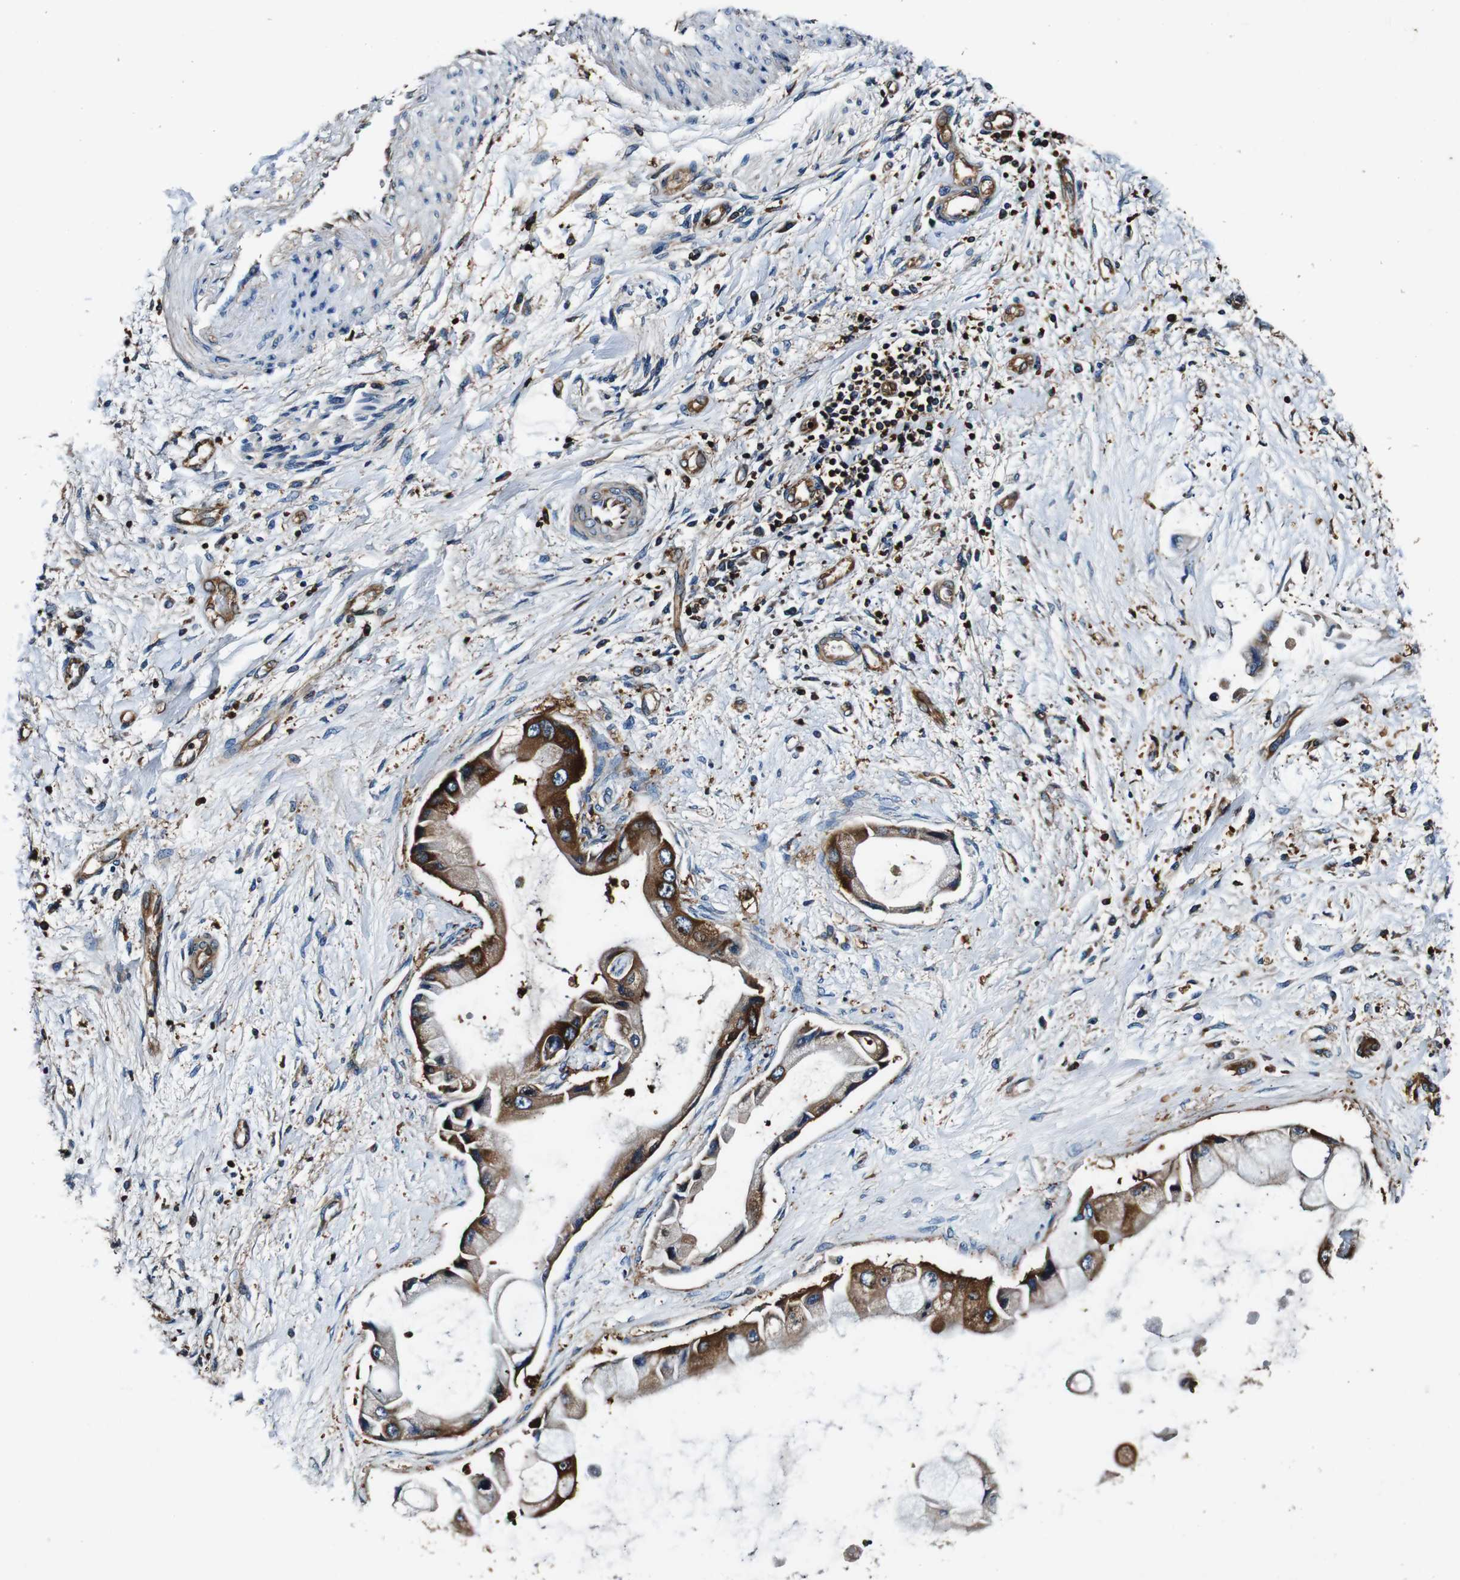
{"staining": {"intensity": "strong", "quantity": ">75%", "location": "cytoplasmic/membranous"}, "tissue": "liver cancer", "cell_type": "Tumor cells", "image_type": "cancer", "snomed": [{"axis": "morphology", "description": "Cholangiocarcinoma"}, {"axis": "topography", "description": "Liver"}], "caption": "A high-resolution histopathology image shows immunohistochemistry (IHC) staining of liver cholangiocarcinoma, which shows strong cytoplasmic/membranous staining in about >75% of tumor cells. The staining is performed using DAB brown chromogen to label protein expression. The nuclei are counter-stained blue using hematoxylin.", "gene": "RHOT2", "patient": {"sex": "male", "age": 50}}